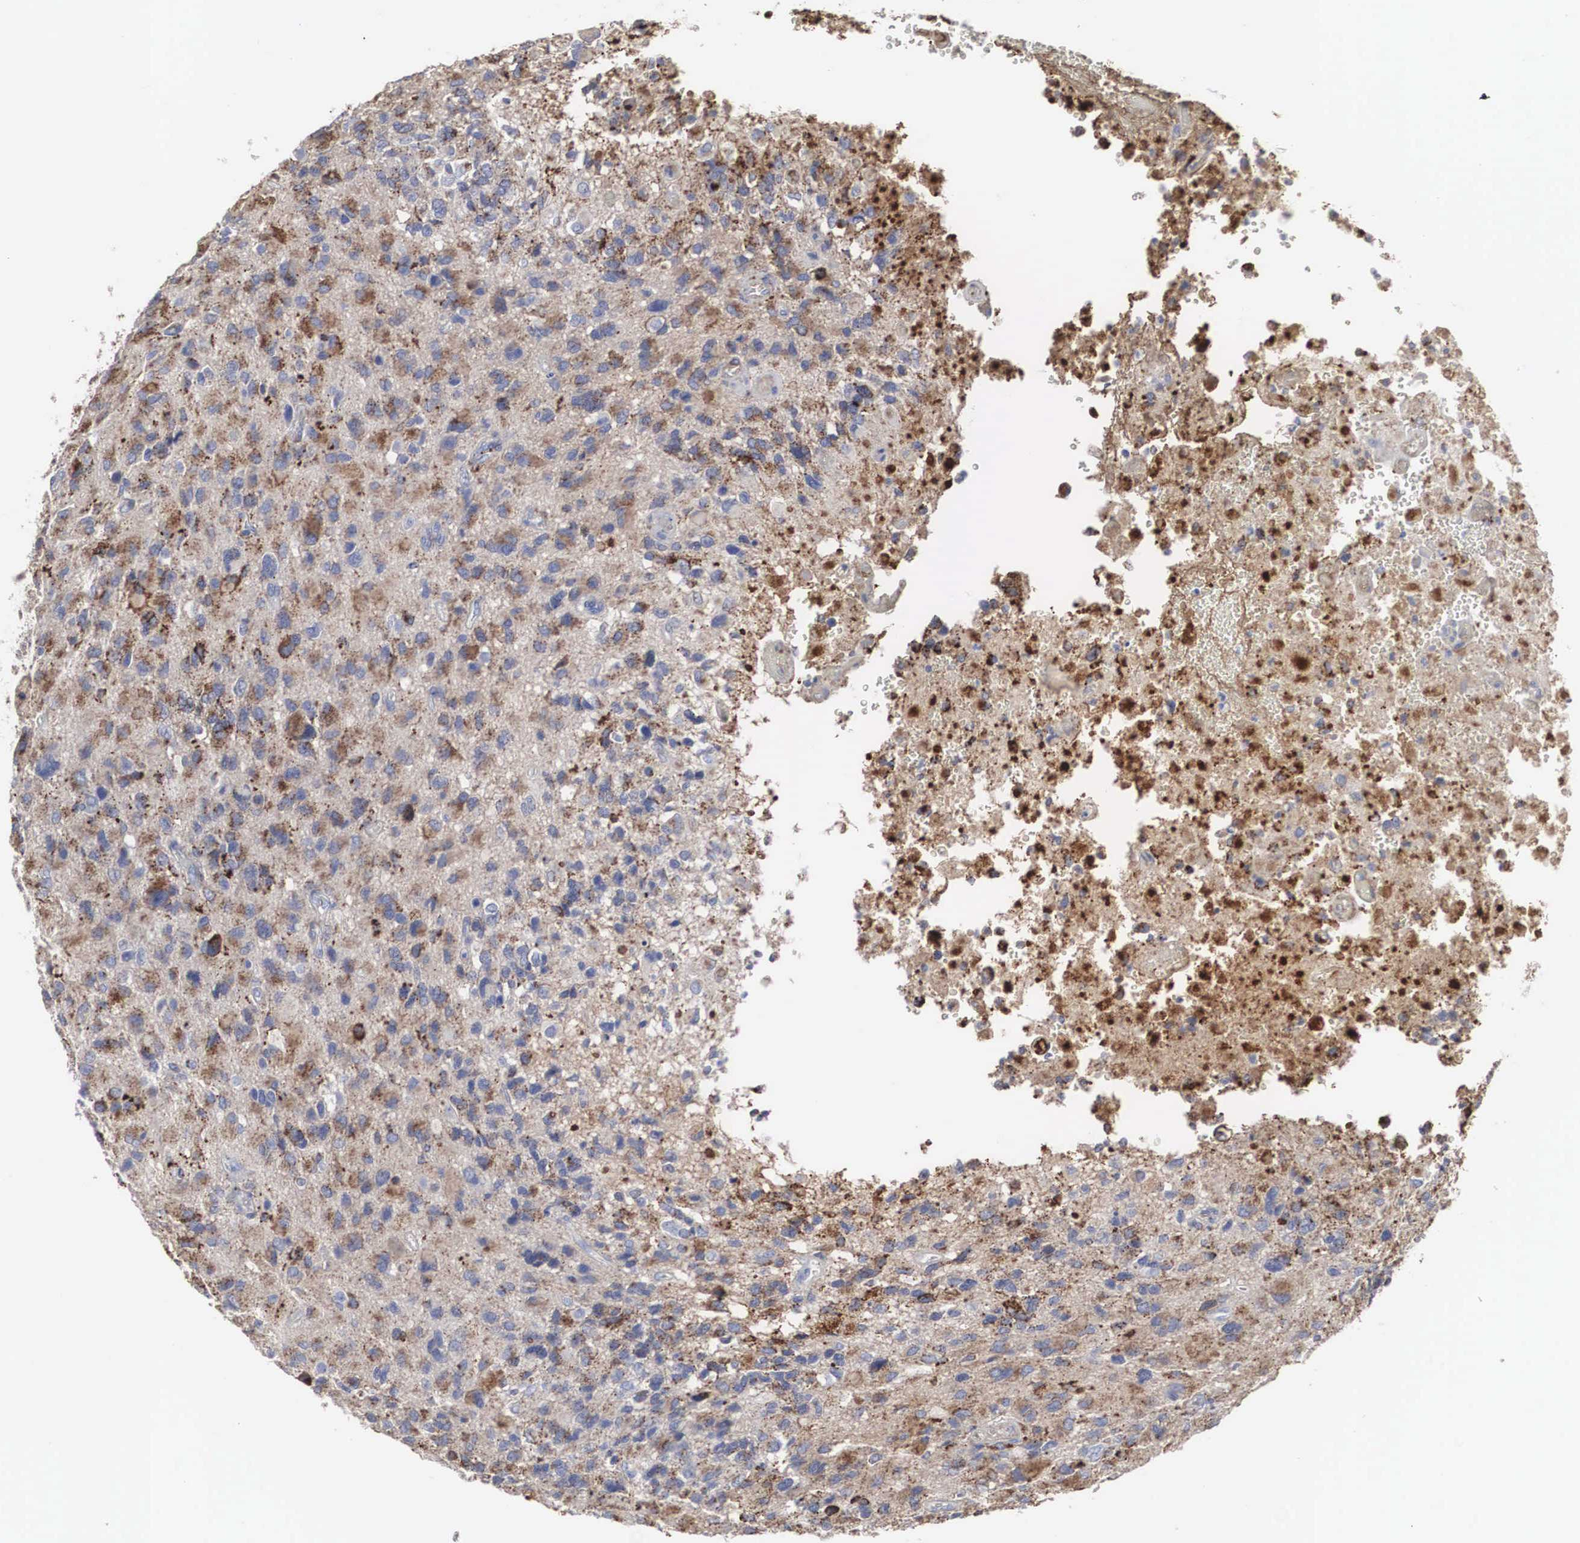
{"staining": {"intensity": "moderate", "quantity": "25%-75%", "location": "cytoplasmic/membranous"}, "tissue": "glioma", "cell_type": "Tumor cells", "image_type": "cancer", "snomed": [{"axis": "morphology", "description": "Glioma, malignant, High grade"}, {"axis": "topography", "description": "Brain"}], "caption": "This histopathology image reveals glioma stained with immunohistochemistry to label a protein in brown. The cytoplasmic/membranous of tumor cells show moderate positivity for the protein. Nuclei are counter-stained blue.", "gene": "LGALS3BP", "patient": {"sex": "male", "age": 69}}